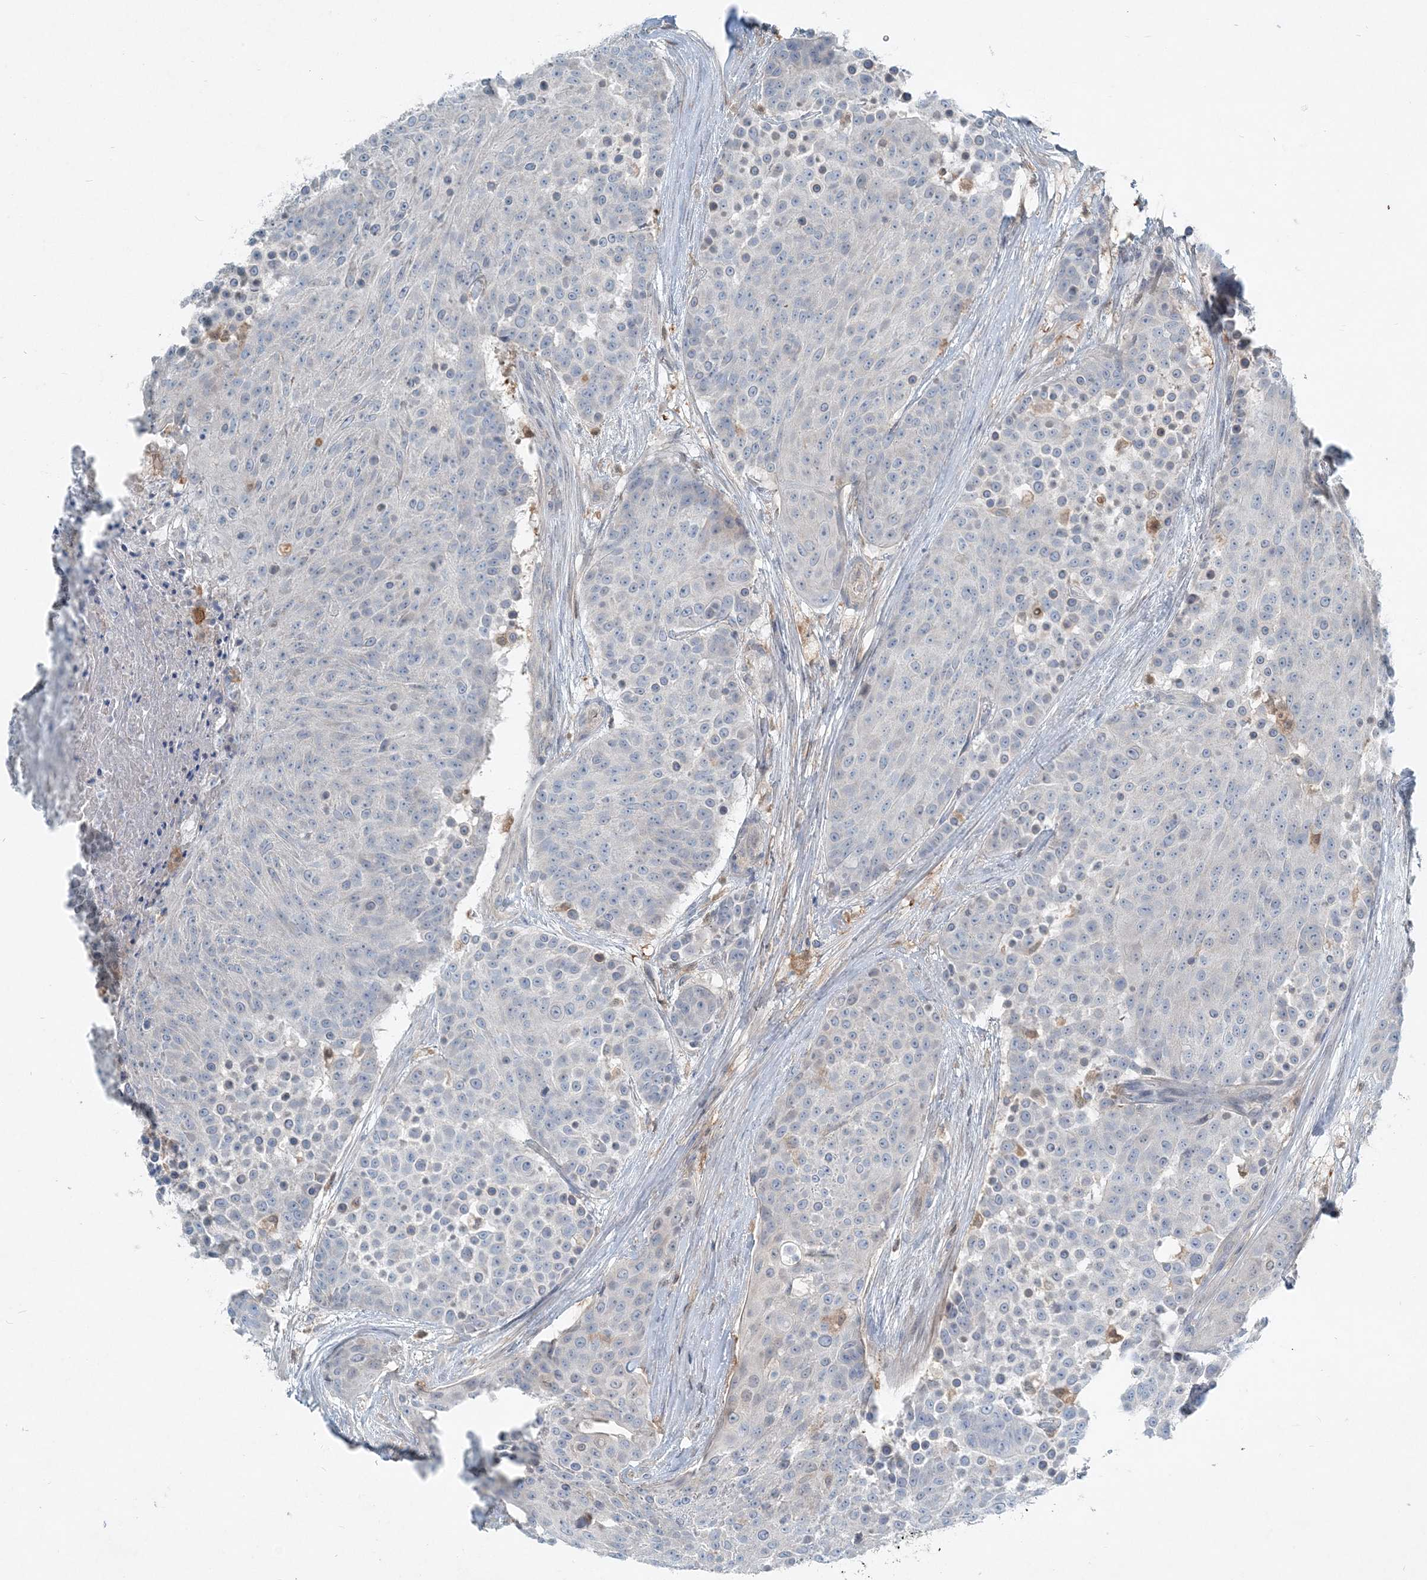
{"staining": {"intensity": "negative", "quantity": "none", "location": "none"}, "tissue": "urothelial cancer", "cell_type": "Tumor cells", "image_type": "cancer", "snomed": [{"axis": "morphology", "description": "Urothelial carcinoma, High grade"}, {"axis": "topography", "description": "Urinary bladder"}], "caption": "This is an immunohistochemistry photomicrograph of human high-grade urothelial carcinoma. There is no expression in tumor cells.", "gene": "ARMH1", "patient": {"sex": "female", "age": 63}}